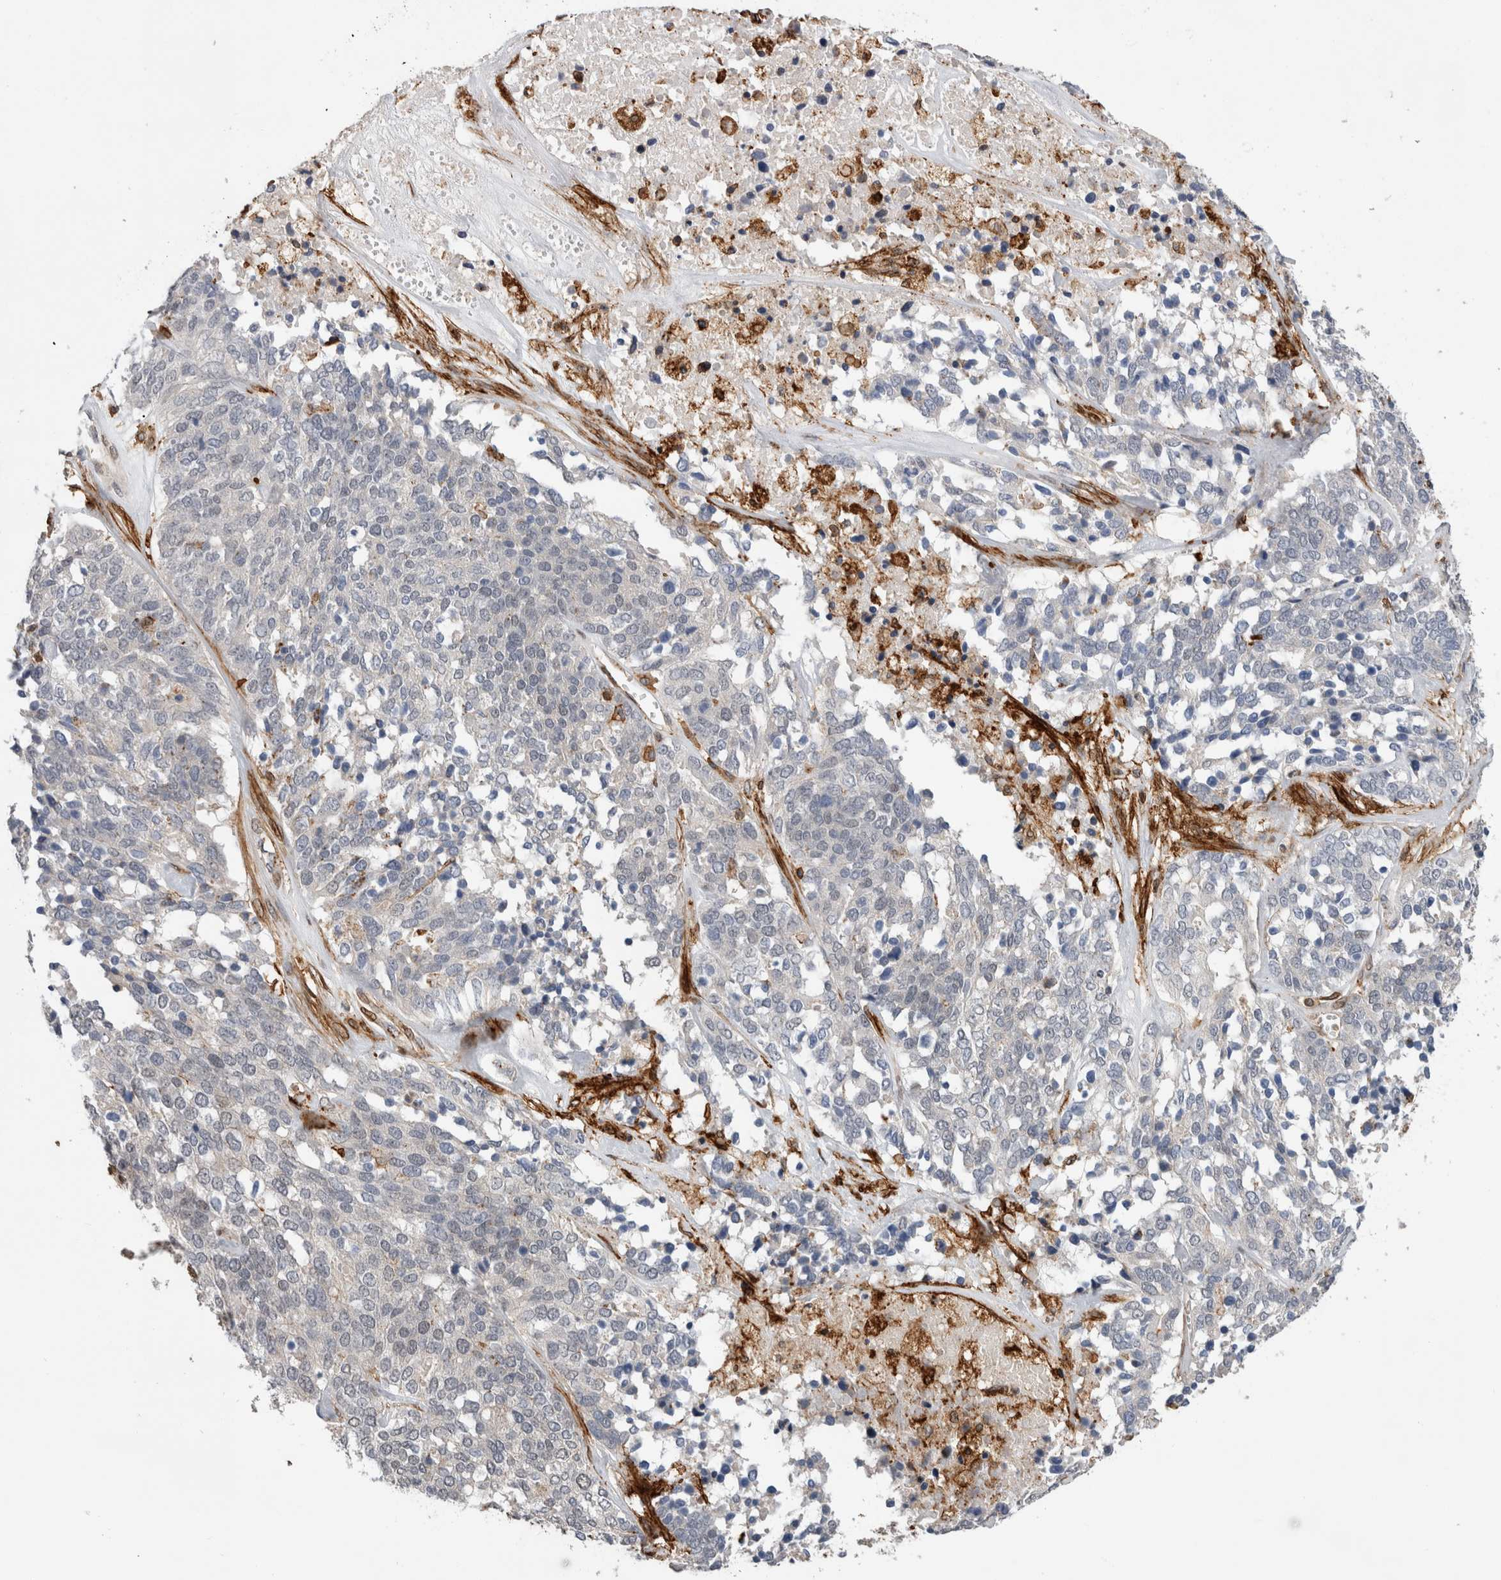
{"staining": {"intensity": "negative", "quantity": "none", "location": "none"}, "tissue": "ovarian cancer", "cell_type": "Tumor cells", "image_type": "cancer", "snomed": [{"axis": "morphology", "description": "Cystadenocarcinoma, serous, NOS"}, {"axis": "topography", "description": "Ovary"}], "caption": "Human ovarian serous cystadenocarcinoma stained for a protein using immunohistochemistry exhibits no expression in tumor cells.", "gene": "CCDC88B", "patient": {"sex": "female", "age": 44}}